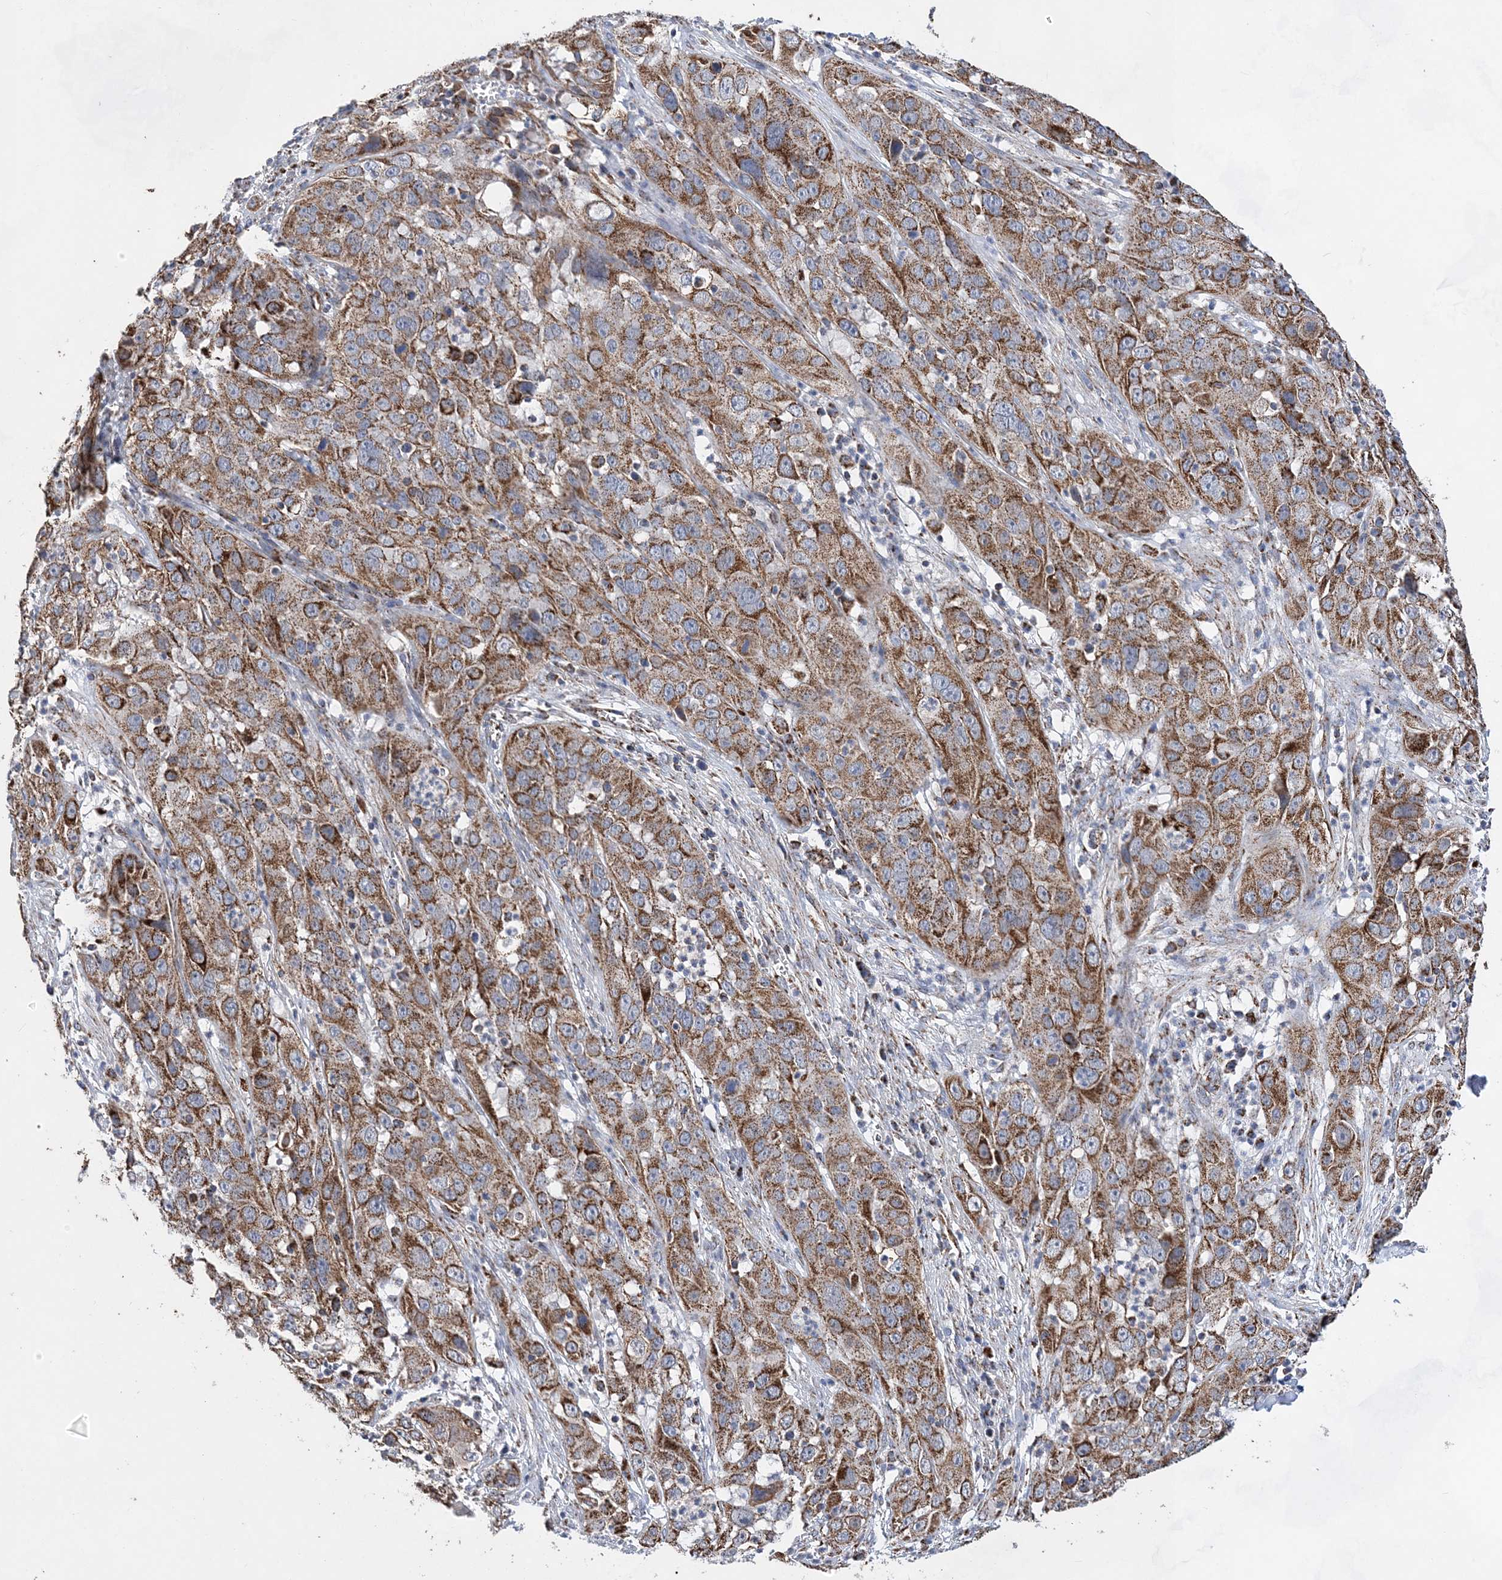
{"staining": {"intensity": "moderate", "quantity": ">75%", "location": "cytoplasmic/membranous"}, "tissue": "cervical cancer", "cell_type": "Tumor cells", "image_type": "cancer", "snomed": [{"axis": "morphology", "description": "Squamous cell carcinoma, NOS"}, {"axis": "topography", "description": "Cervix"}], "caption": "The image exhibits staining of cervical cancer (squamous cell carcinoma), revealing moderate cytoplasmic/membranous protein positivity (brown color) within tumor cells. Ihc stains the protein of interest in brown and the nuclei are stained blue.", "gene": "ACOT9", "patient": {"sex": "female", "age": 32}}